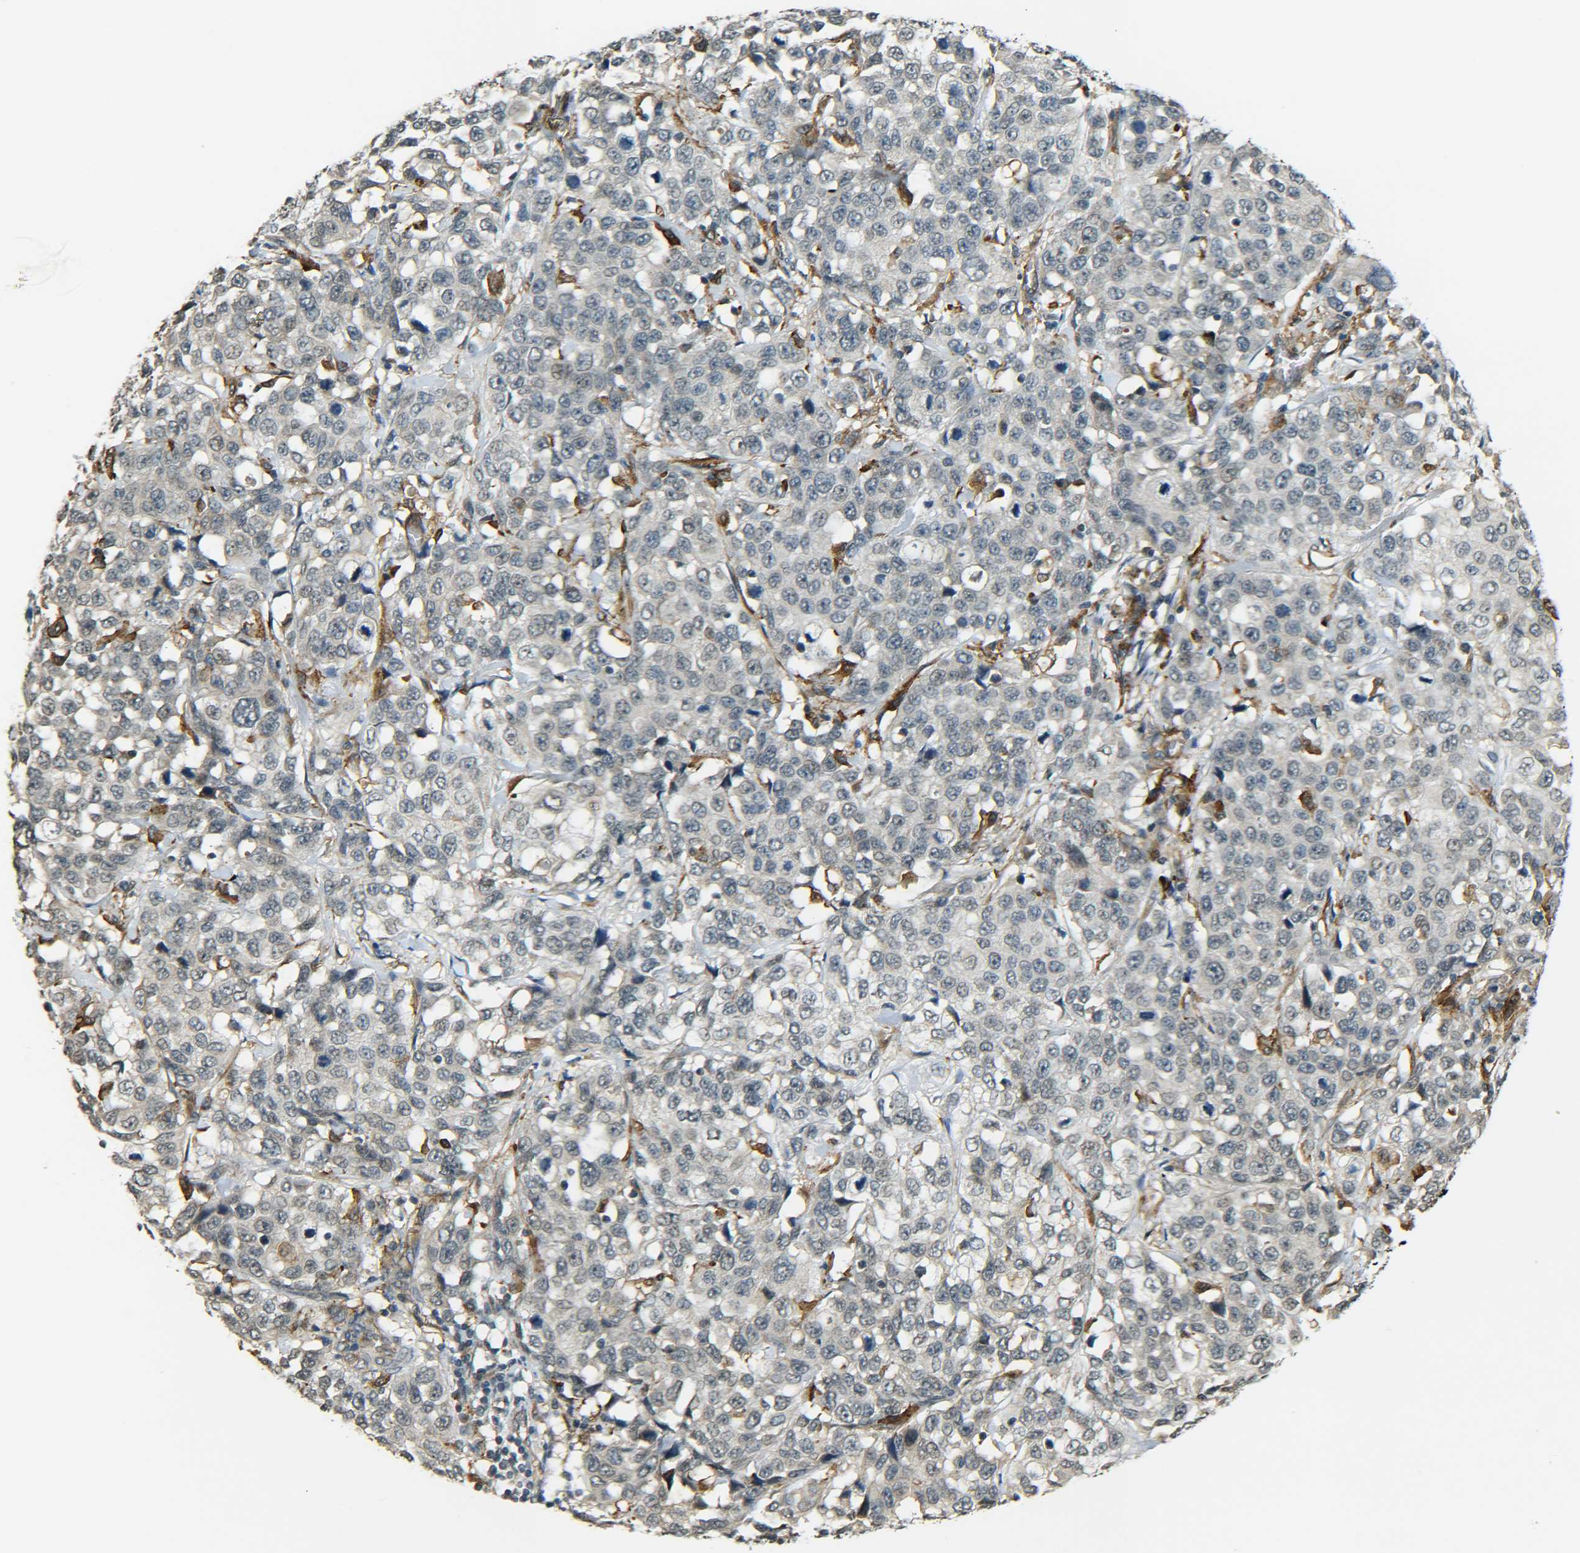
{"staining": {"intensity": "negative", "quantity": "none", "location": "none"}, "tissue": "stomach cancer", "cell_type": "Tumor cells", "image_type": "cancer", "snomed": [{"axis": "morphology", "description": "Normal tissue, NOS"}, {"axis": "morphology", "description": "Adenocarcinoma, NOS"}, {"axis": "topography", "description": "Stomach"}], "caption": "Stomach adenocarcinoma was stained to show a protein in brown. There is no significant positivity in tumor cells.", "gene": "DAB2", "patient": {"sex": "male", "age": 48}}